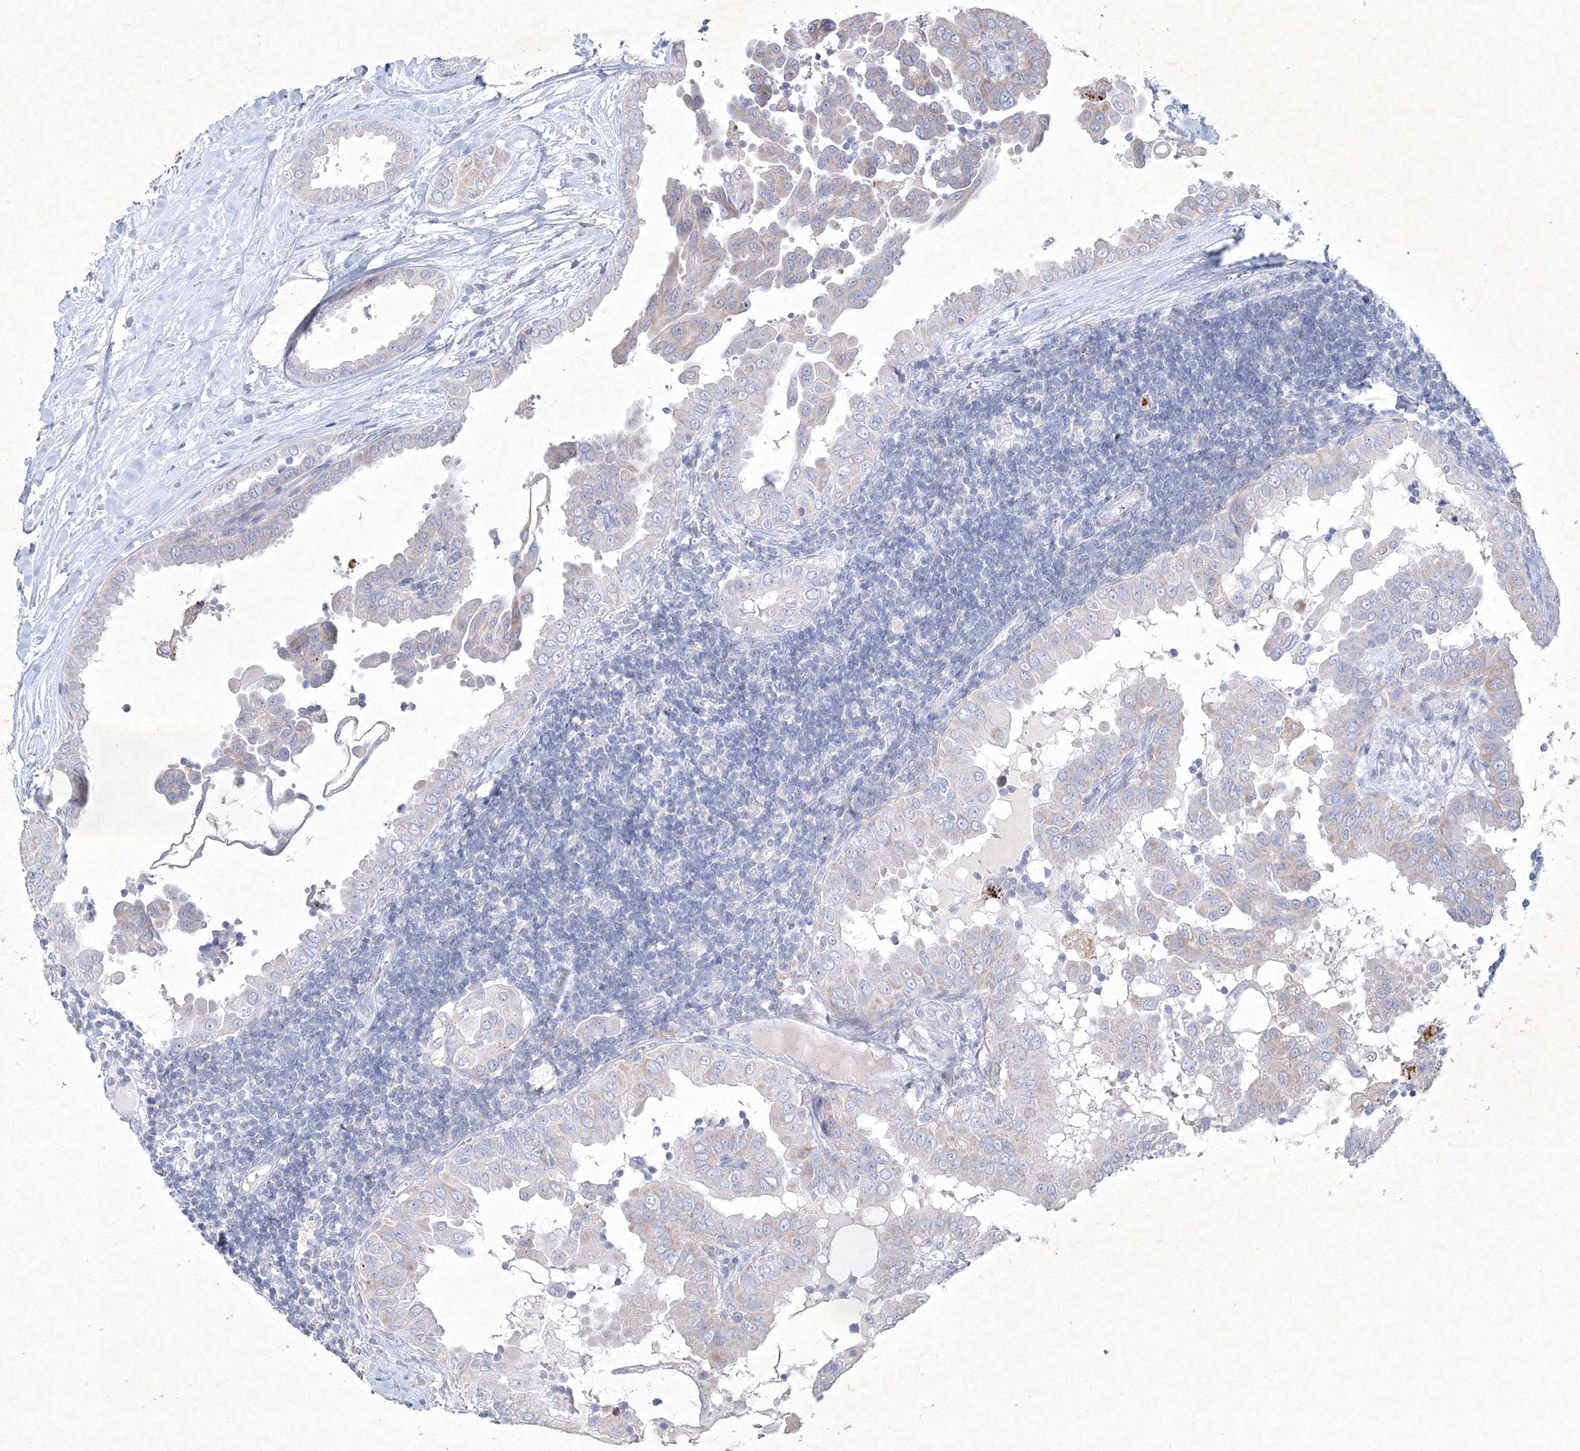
{"staining": {"intensity": "negative", "quantity": "none", "location": "none"}, "tissue": "thyroid cancer", "cell_type": "Tumor cells", "image_type": "cancer", "snomed": [{"axis": "morphology", "description": "Papillary adenocarcinoma, NOS"}, {"axis": "topography", "description": "Thyroid gland"}], "caption": "A histopathology image of papillary adenocarcinoma (thyroid) stained for a protein demonstrates no brown staining in tumor cells.", "gene": "CXXC4", "patient": {"sex": "male", "age": 33}}